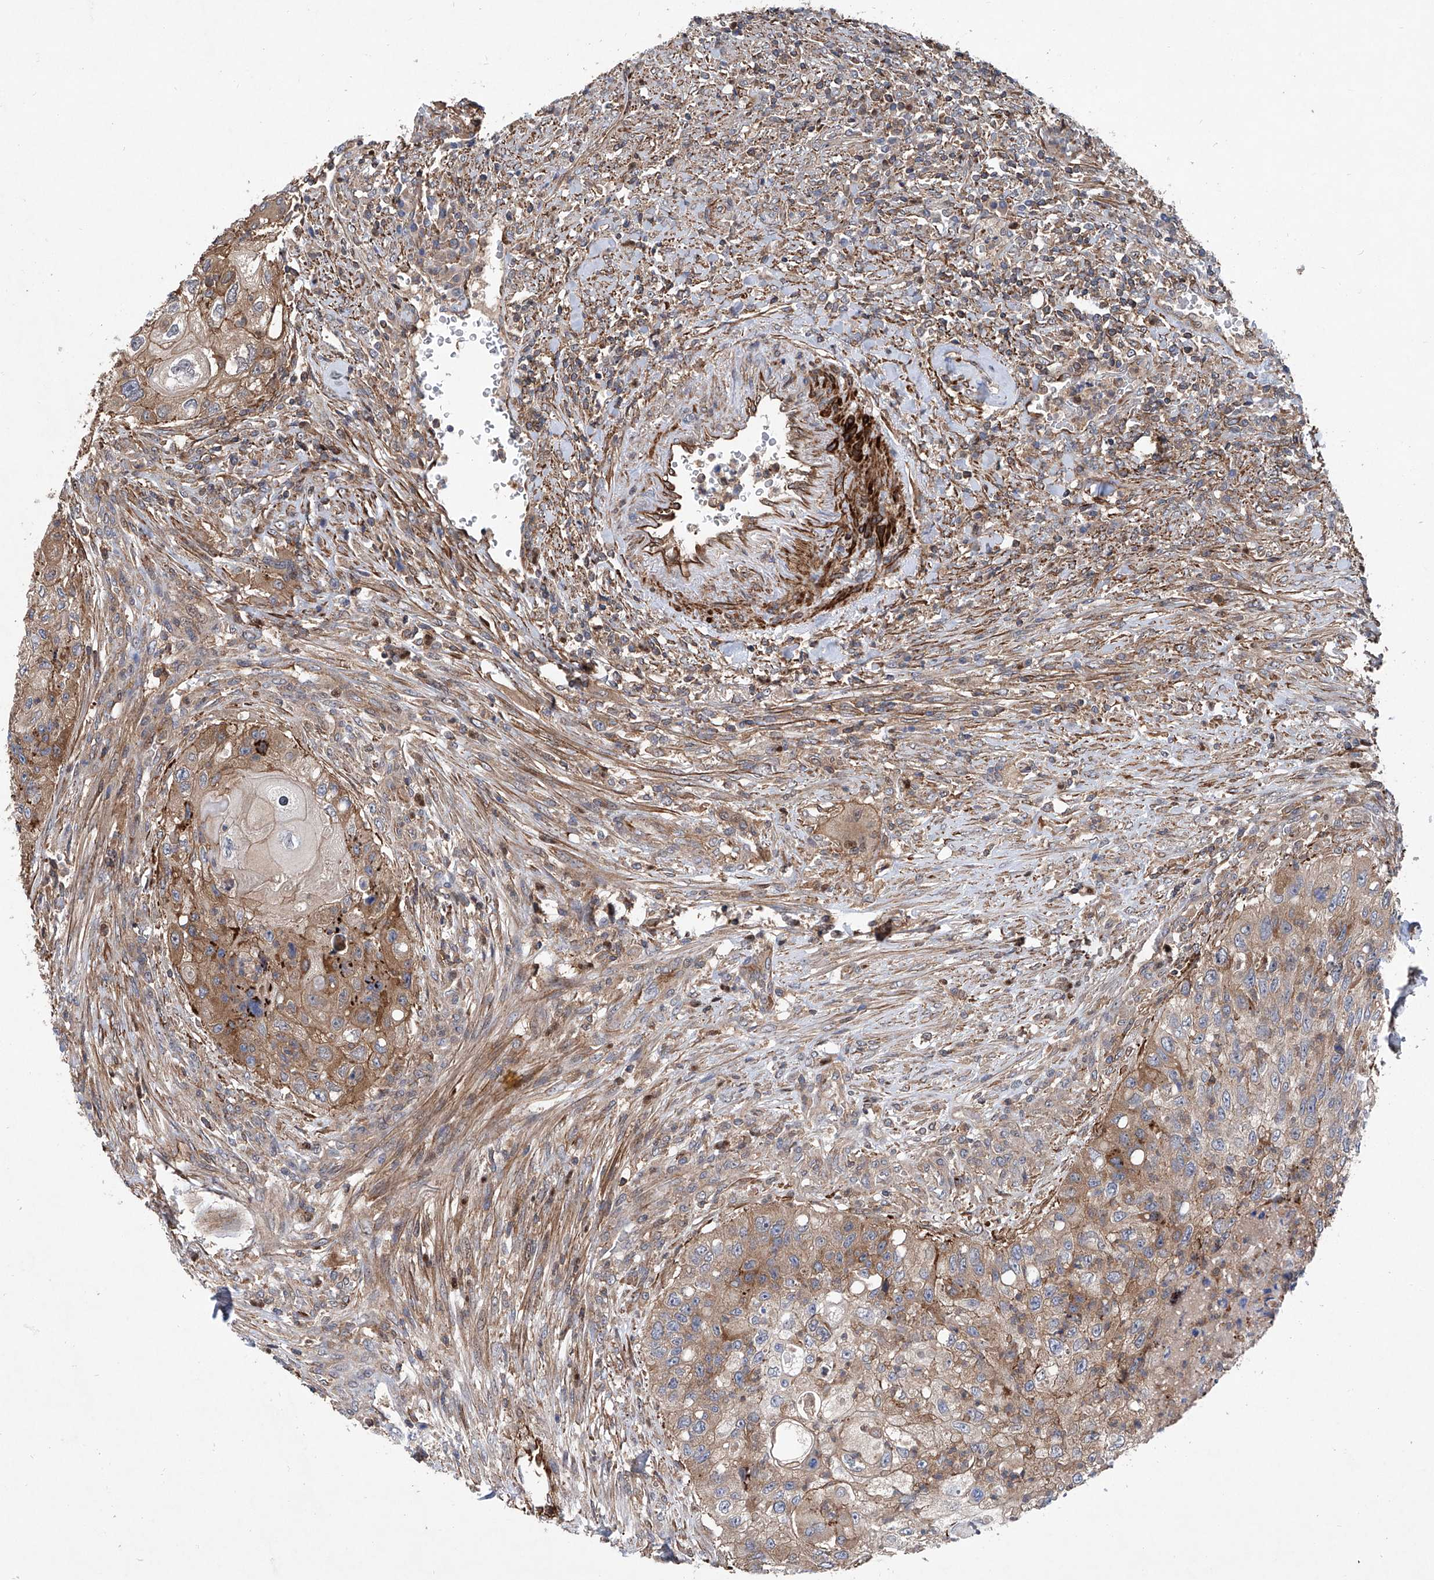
{"staining": {"intensity": "moderate", "quantity": "25%-75%", "location": "cytoplasmic/membranous"}, "tissue": "urothelial cancer", "cell_type": "Tumor cells", "image_type": "cancer", "snomed": [{"axis": "morphology", "description": "Urothelial carcinoma, High grade"}, {"axis": "topography", "description": "Urinary bladder"}], "caption": "Protein staining shows moderate cytoplasmic/membranous positivity in approximately 25%-75% of tumor cells in urothelial cancer. The protein is stained brown, and the nuclei are stained in blue (DAB (3,3'-diaminobenzidine) IHC with brightfield microscopy, high magnification).", "gene": "NT5C3A", "patient": {"sex": "female", "age": 60}}